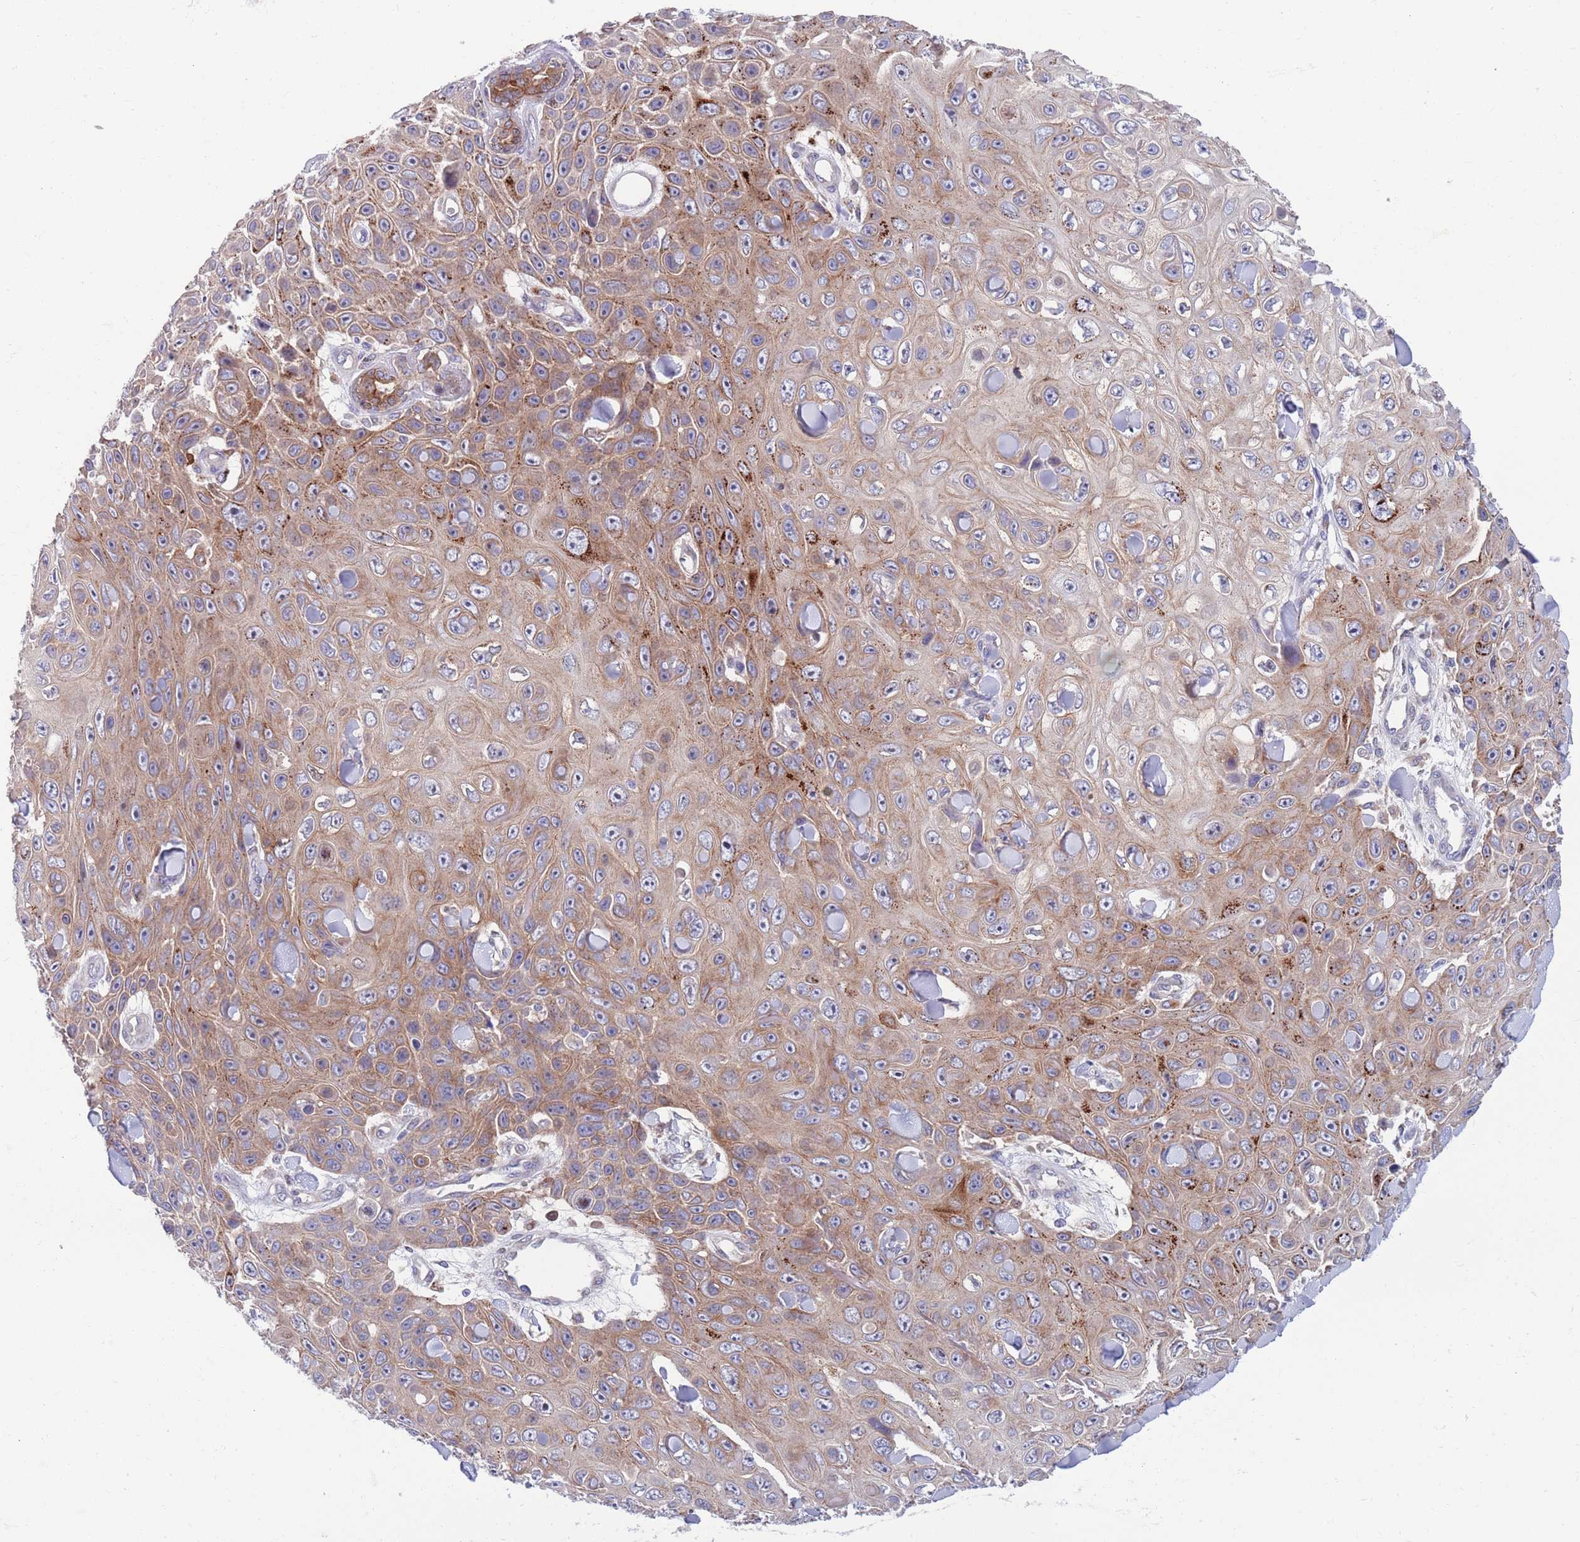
{"staining": {"intensity": "moderate", "quantity": ">75%", "location": "cytoplasmic/membranous"}, "tissue": "skin cancer", "cell_type": "Tumor cells", "image_type": "cancer", "snomed": [{"axis": "morphology", "description": "Squamous cell carcinoma, NOS"}, {"axis": "topography", "description": "Skin"}], "caption": "The micrograph shows staining of skin cancer (squamous cell carcinoma), revealing moderate cytoplasmic/membranous protein staining (brown color) within tumor cells.", "gene": "KLHL29", "patient": {"sex": "male", "age": 82}}